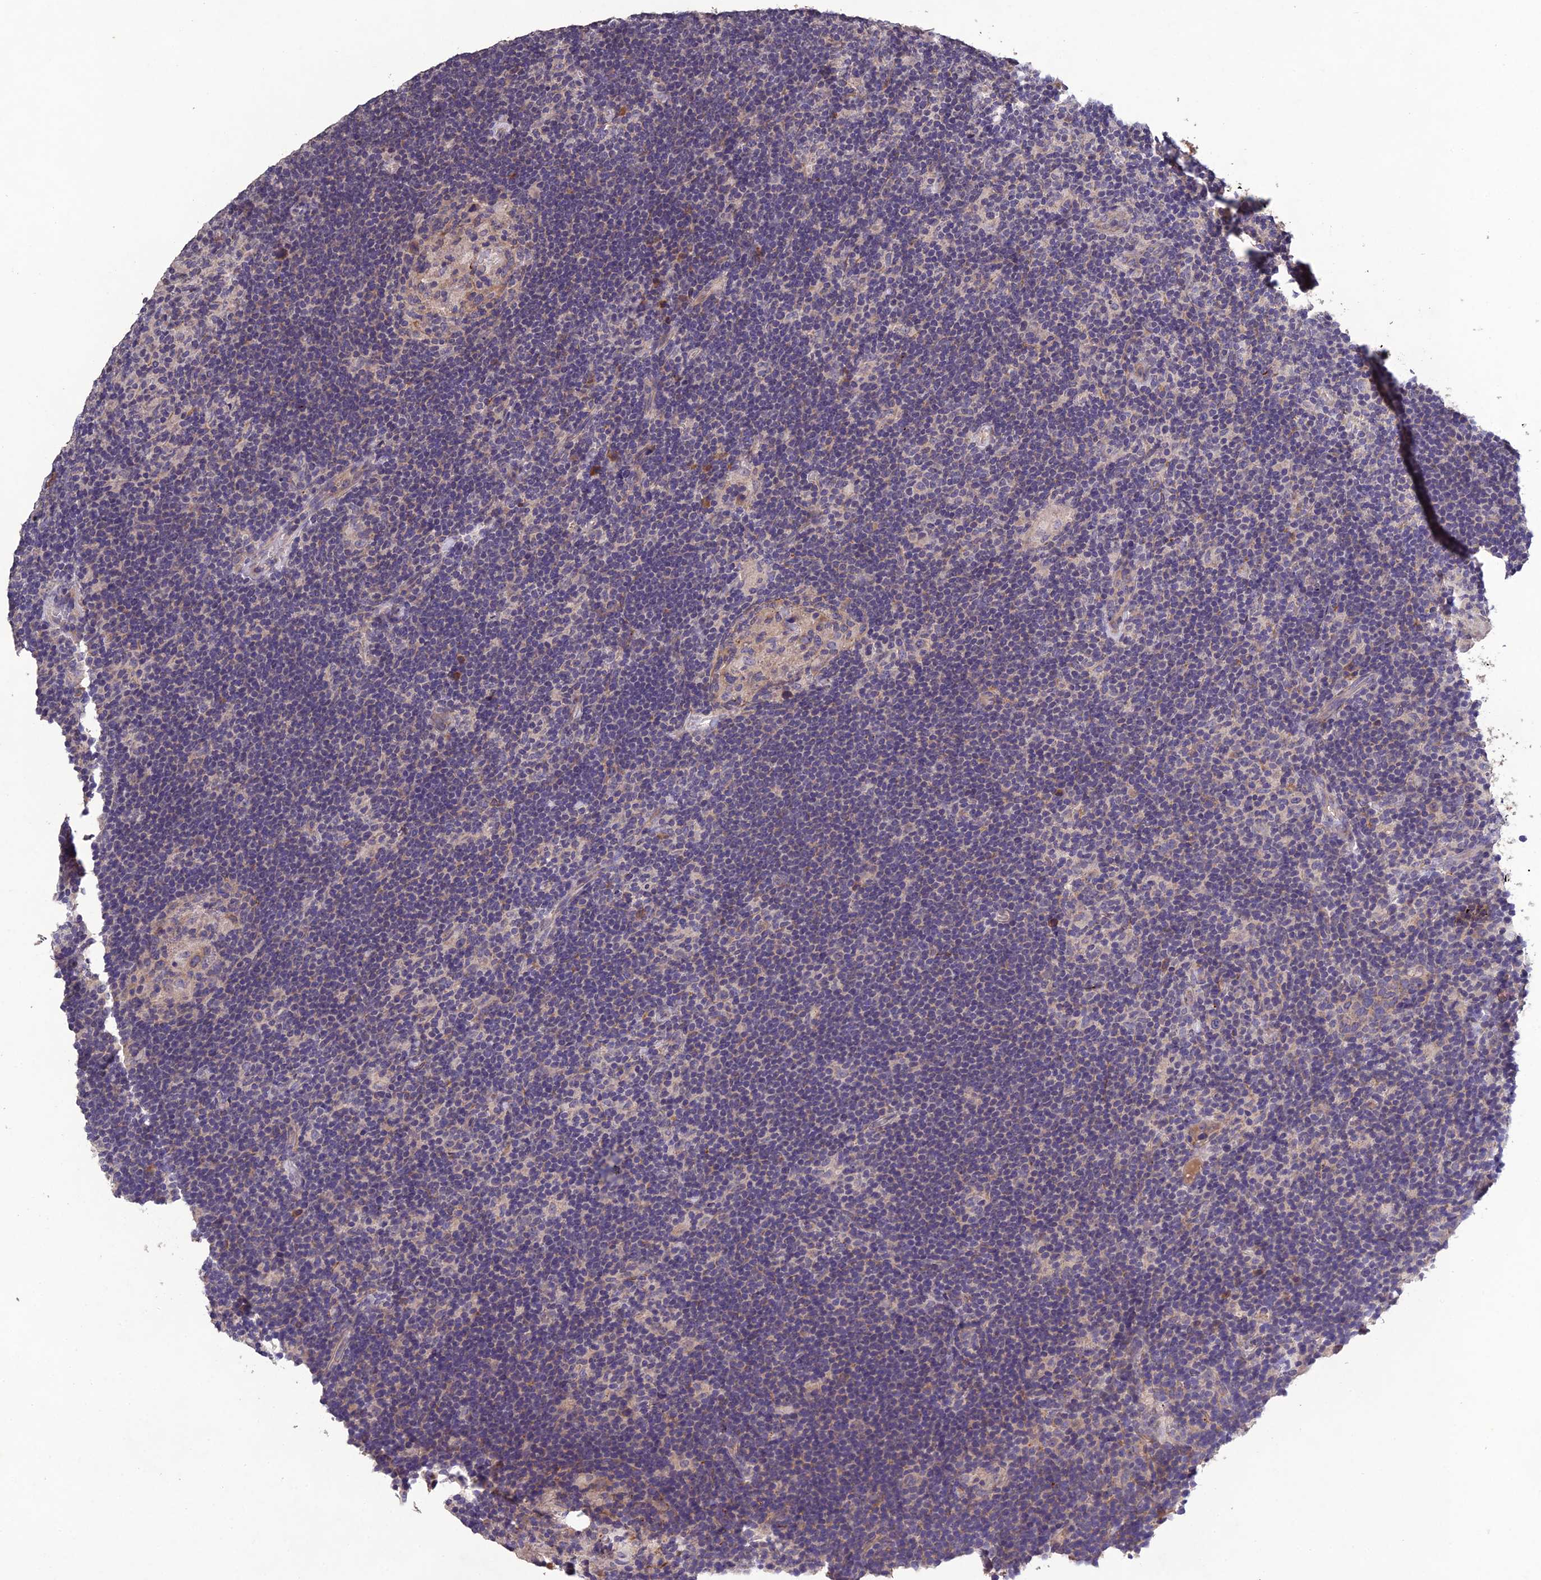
{"staining": {"intensity": "negative", "quantity": "none", "location": "none"}, "tissue": "lymphoma", "cell_type": "Tumor cells", "image_type": "cancer", "snomed": [{"axis": "morphology", "description": "Hodgkin's disease, NOS"}, {"axis": "topography", "description": "Lymph node"}], "caption": "Immunohistochemistry of human lymphoma exhibits no positivity in tumor cells. (DAB immunohistochemistry (IHC) visualized using brightfield microscopy, high magnification).", "gene": "SLC39A13", "patient": {"sex": "female", "age": 57}}